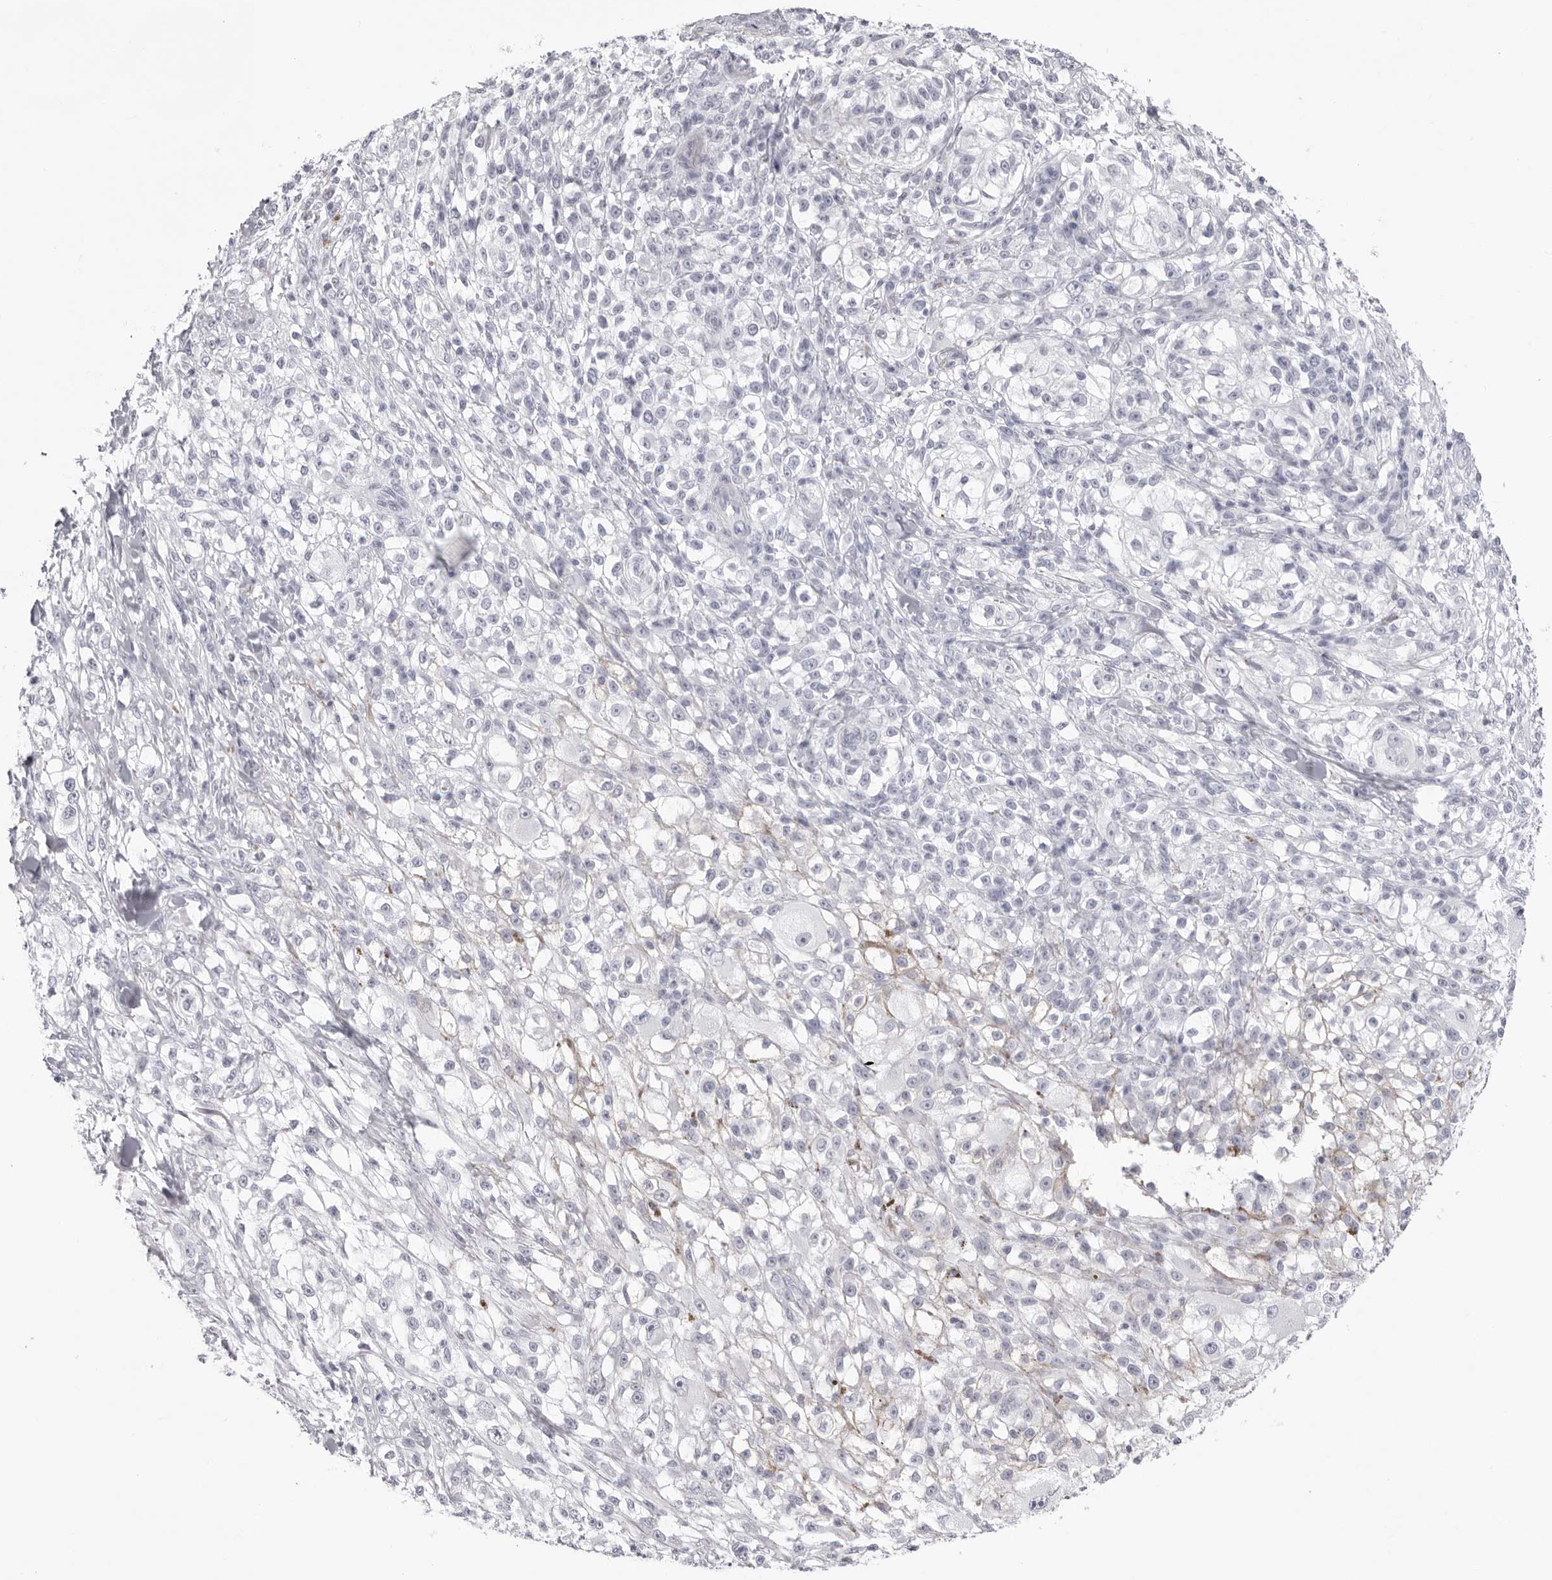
{"staining": {"intensity": "negative", "quantity": "none", "location": "none"}, "tissue": "melanoma", "cell_type": "Tumor cells", "image_type": "cancer", "snomed": [{"axis": "morphology", "description": "Malignant melanoma, NOS"}, {"axis": "topography", "description": "Skin of head"}], "caption": "This is an immunohistochemistry (IHC) micrograph of human malignant melanoma. There is no expression in tumor cells.", "gene": "INSL3", "patient": {"sex": "male", "age": 83}}